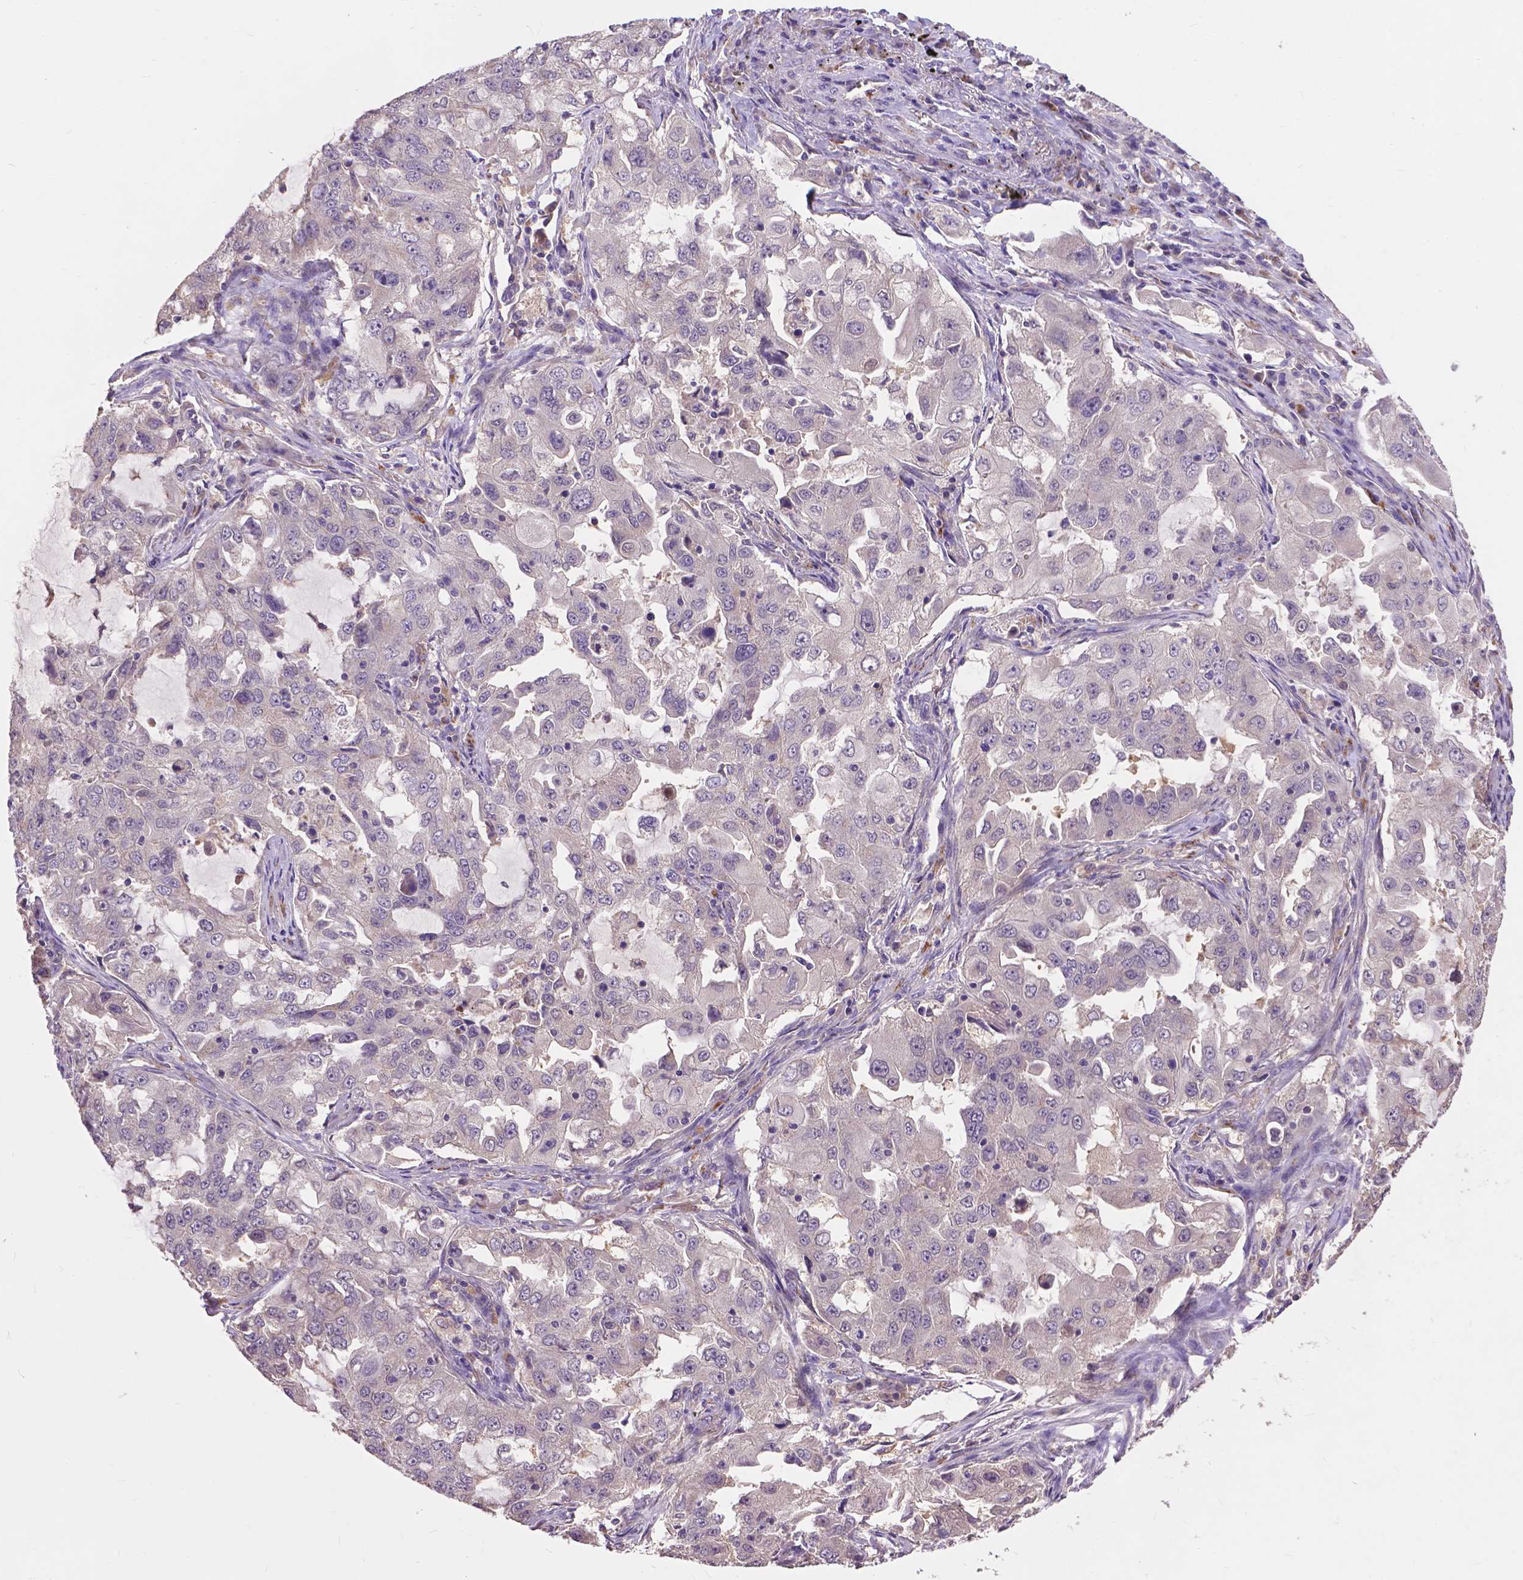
{"staining": {"intensity": "negative", "quantity": "none", "location": "none"}, "tissue": "lung cancer", "cell_type": "Tumor cells", "image_type": "cancer", "snomed": [{"axis": "morphology", "description": "Adenocarcinoma, NOS"}, {"axis": "topography", "description": "Lung"}], "caption": "Lung adenocarcinoma stained for a protein using IHC shows no positivity tumor cells.", "gene": "ZNF337", "patient": {"sex": "female", "age": 61}}